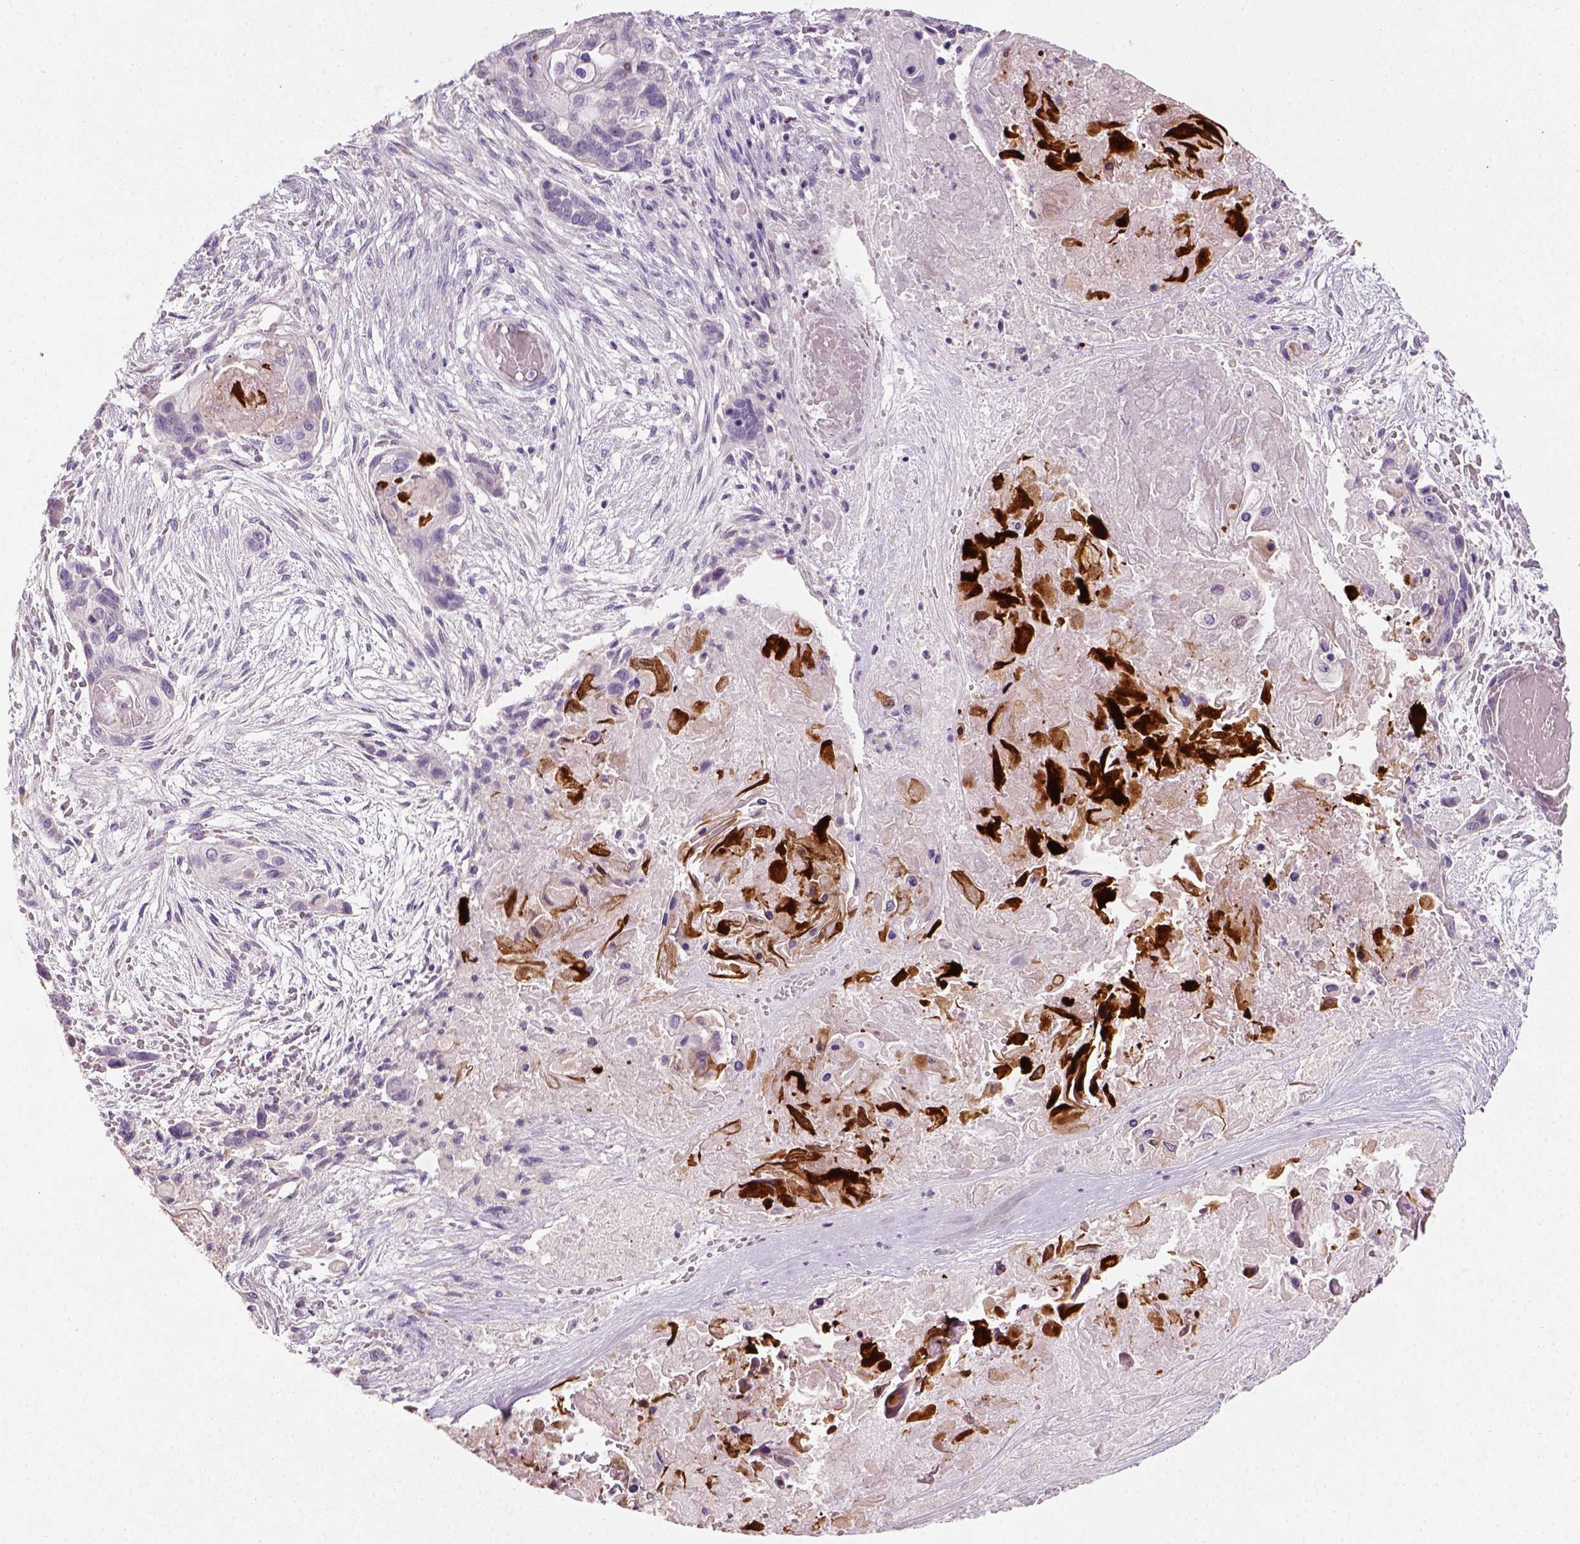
{"staining": {"intensity": "negative", "quantity": "none", "location": "none"}, "tissue": "lung cancer", "cell_type": "Tumor cells", "image_type": "cancer", "snomed": [{"axis": "morphology", "description": "Squamous cell carcinoma, NOS"}, {"axis": "topography", "description": "Lung"}], "caption": "High magnification brightfield microscopy of squamous cell carcinoma (lung) stained with DAB (brown) and counterstained with hematoxylin (blue): tumor cells show no significant staining.", "gene": "NUDT6", "patient": {"sex": "male", "age": 69}}